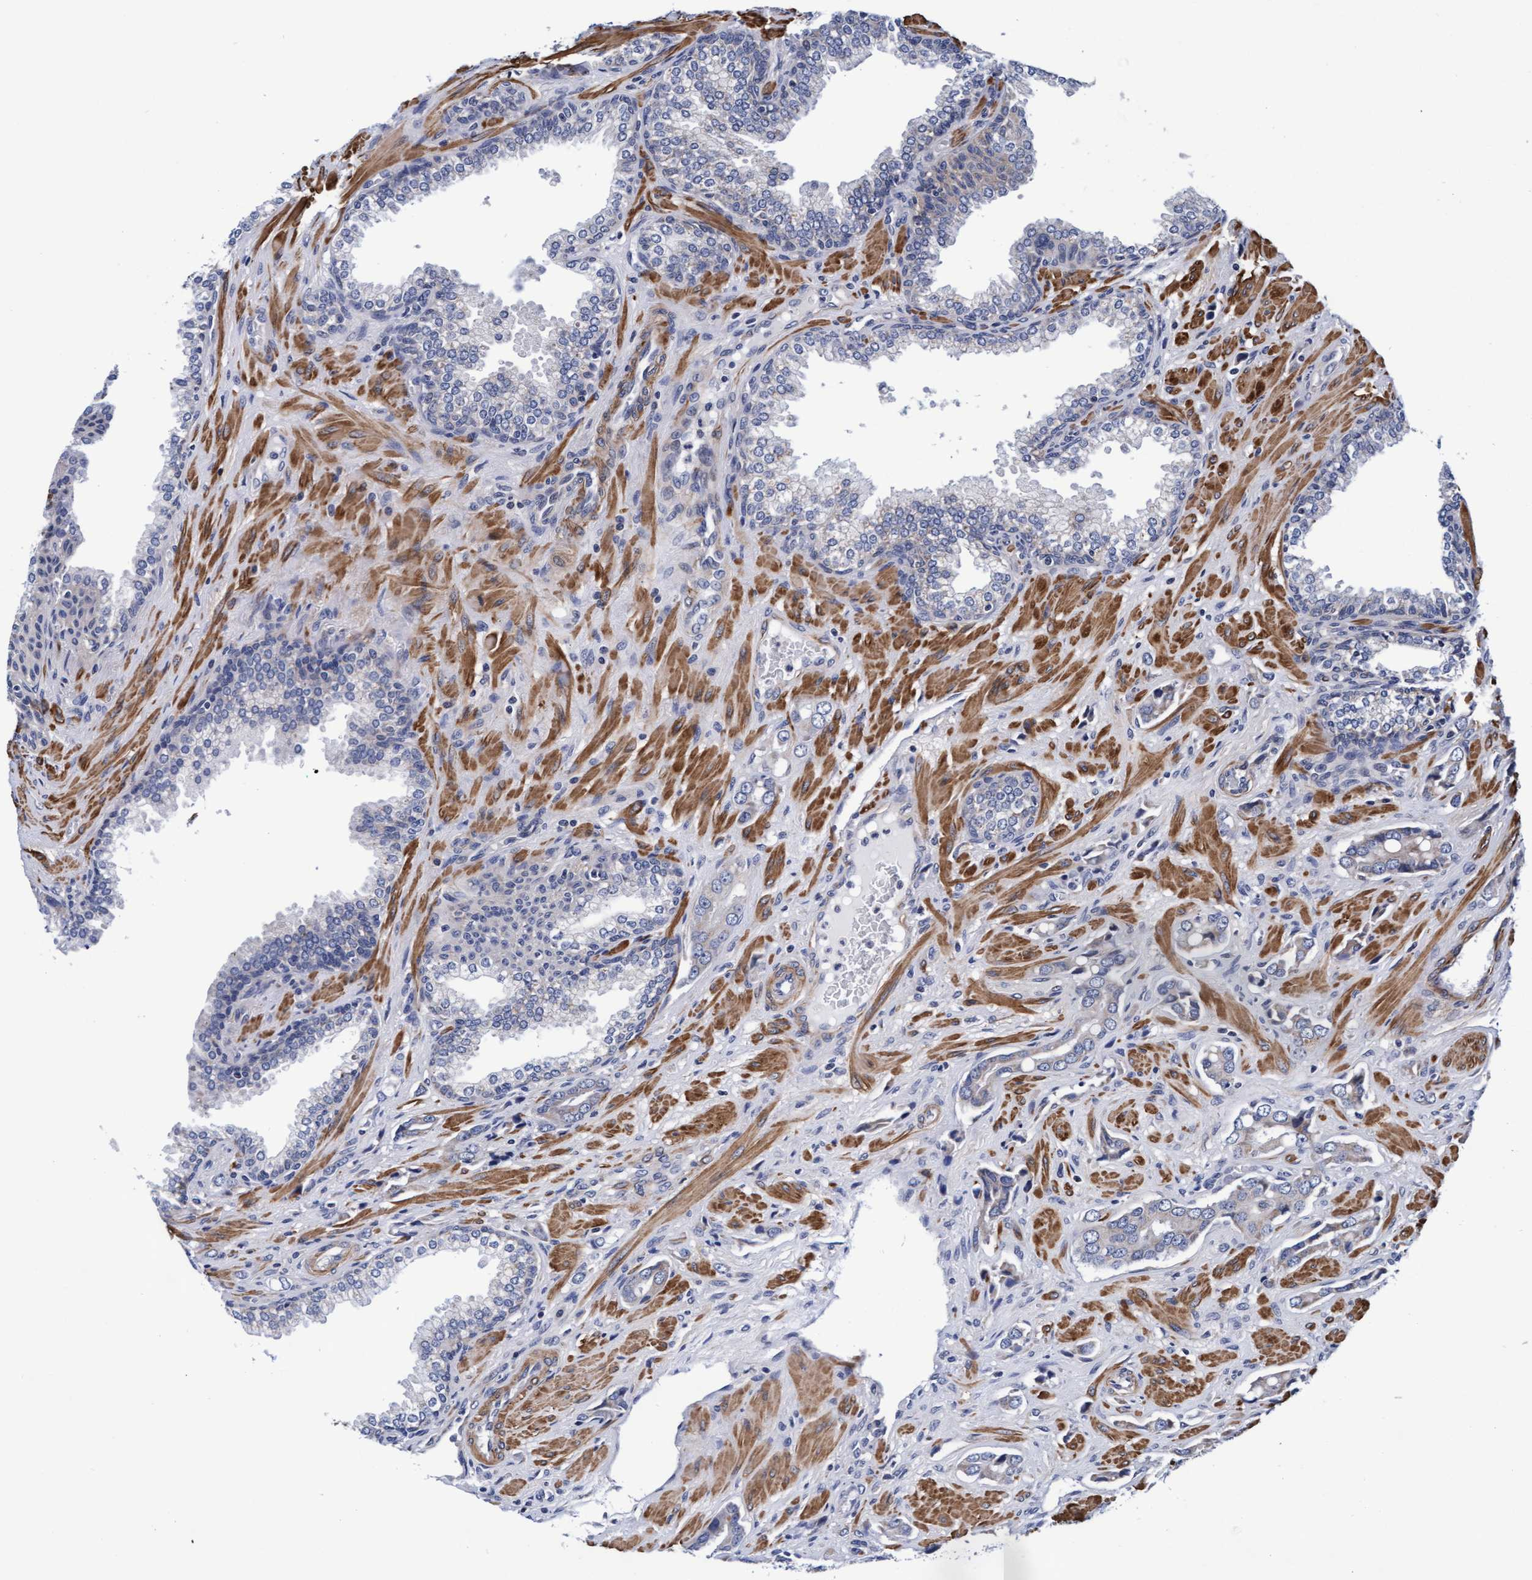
{"staining": {"intensity": "negative", "quantity": "none", "location": "none"}, "tissue": "prostate cancer", "cell_type": "Tumor cells", "image_type": "cancer", "snomed": [{"axis": "morphology", "description": "Adenocarcinoma, High grade"}, {"axis": "topography", "description": "Prostate"}], "caption": "A histopathology image of human prostate cancer is negative for staining in tumor cells.", "gene": "EFCAB13", "patient": {"sex": "male", "age": 52}}